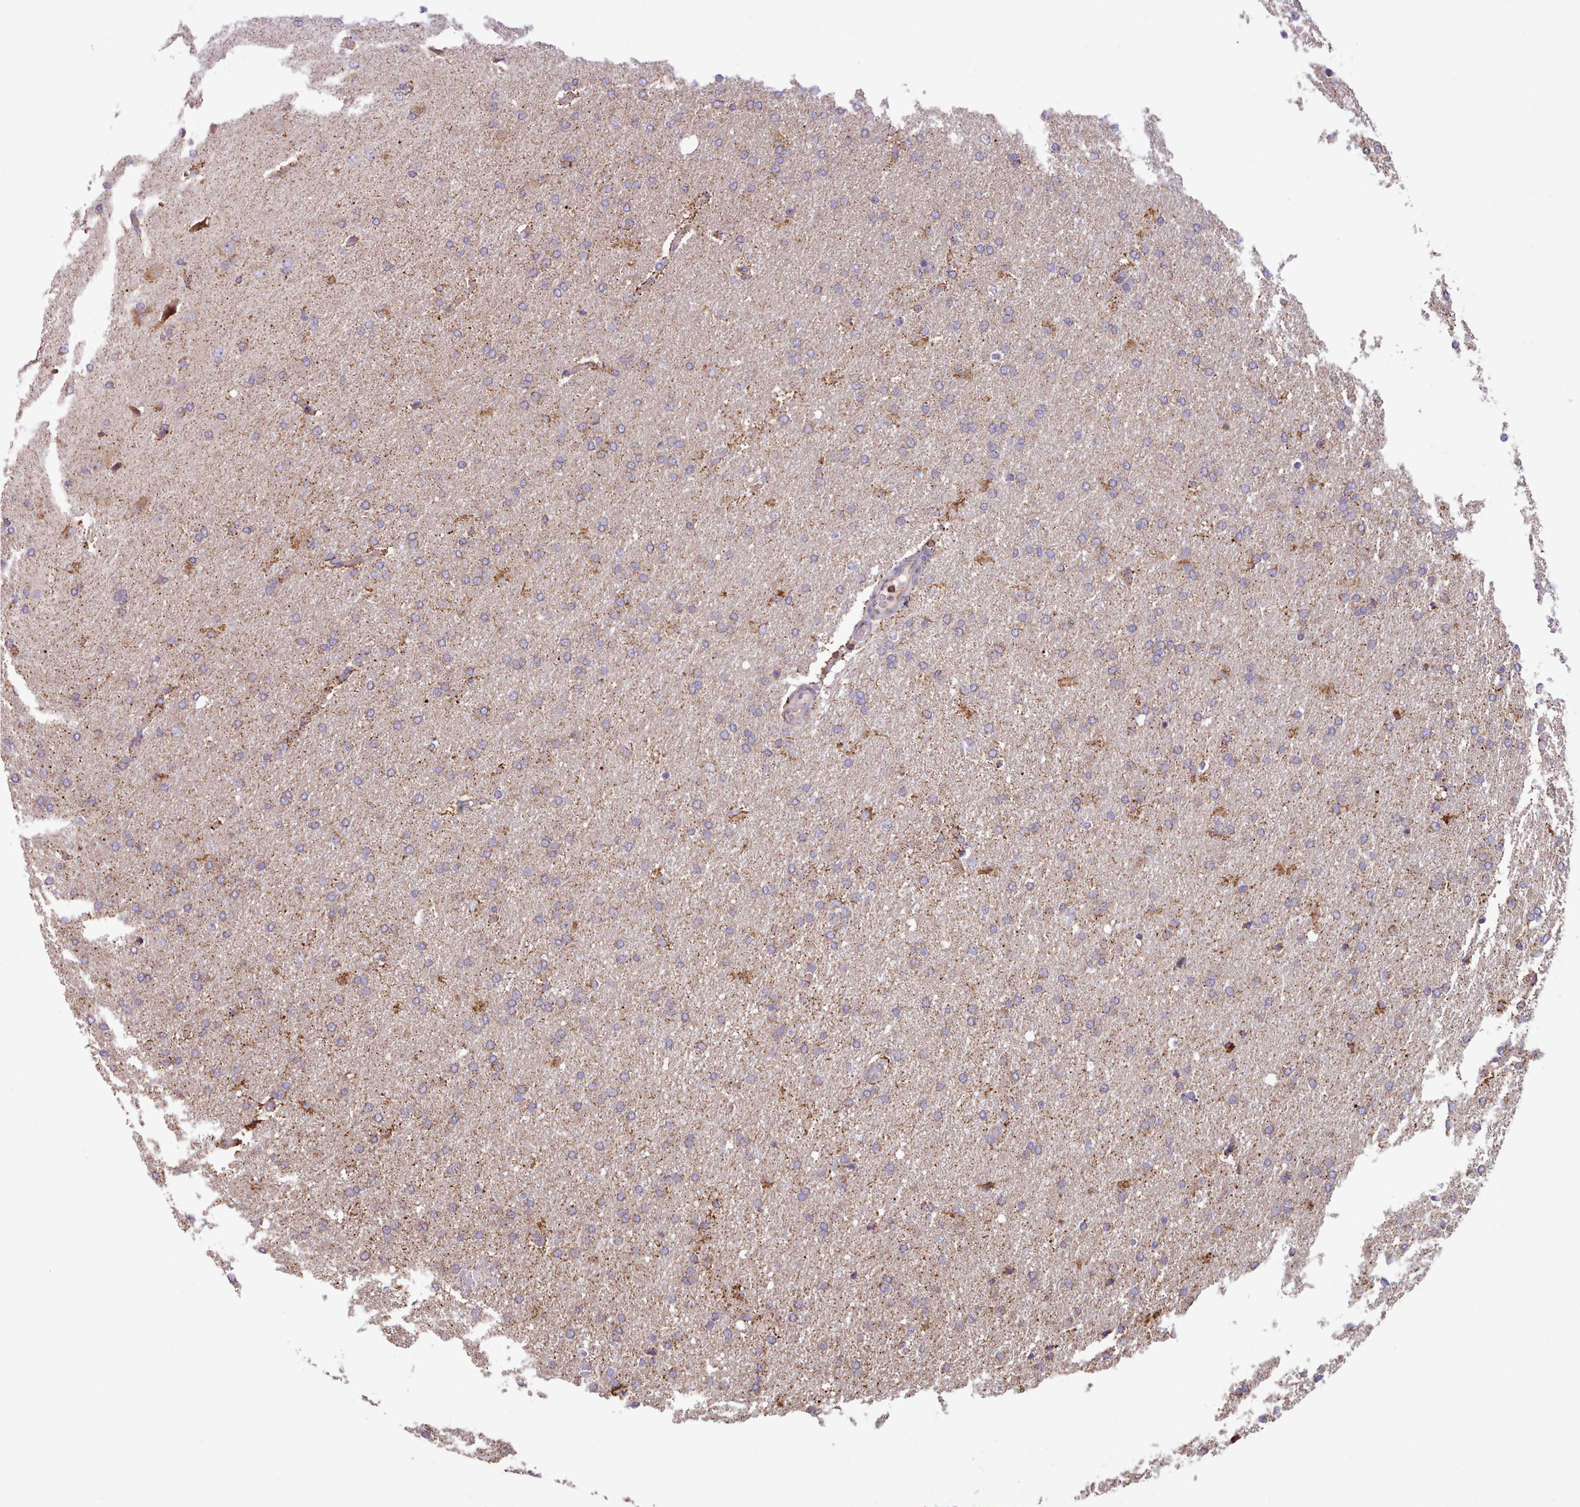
{"staining": {"intensity": "moderate", "quantity": ">75%", "location": "cytoplasmic/membranous"}, "tissue": "glioma", "cell_type": "Tumor cells", "image_type": "cancer", "snomed": [{"axis": "morphology", "description": "Glioma, malignant, High grade"}, {"axis": "topography", "description": "Brain"}], "caption": "A micrograph of malignant high-grade glioma stained for a protein exhibits moderate cytoplasmic/membranous brown staining in tumor cells.", "gene": "CRYBG1", "patient": {"sex": "male", "age": 72}}